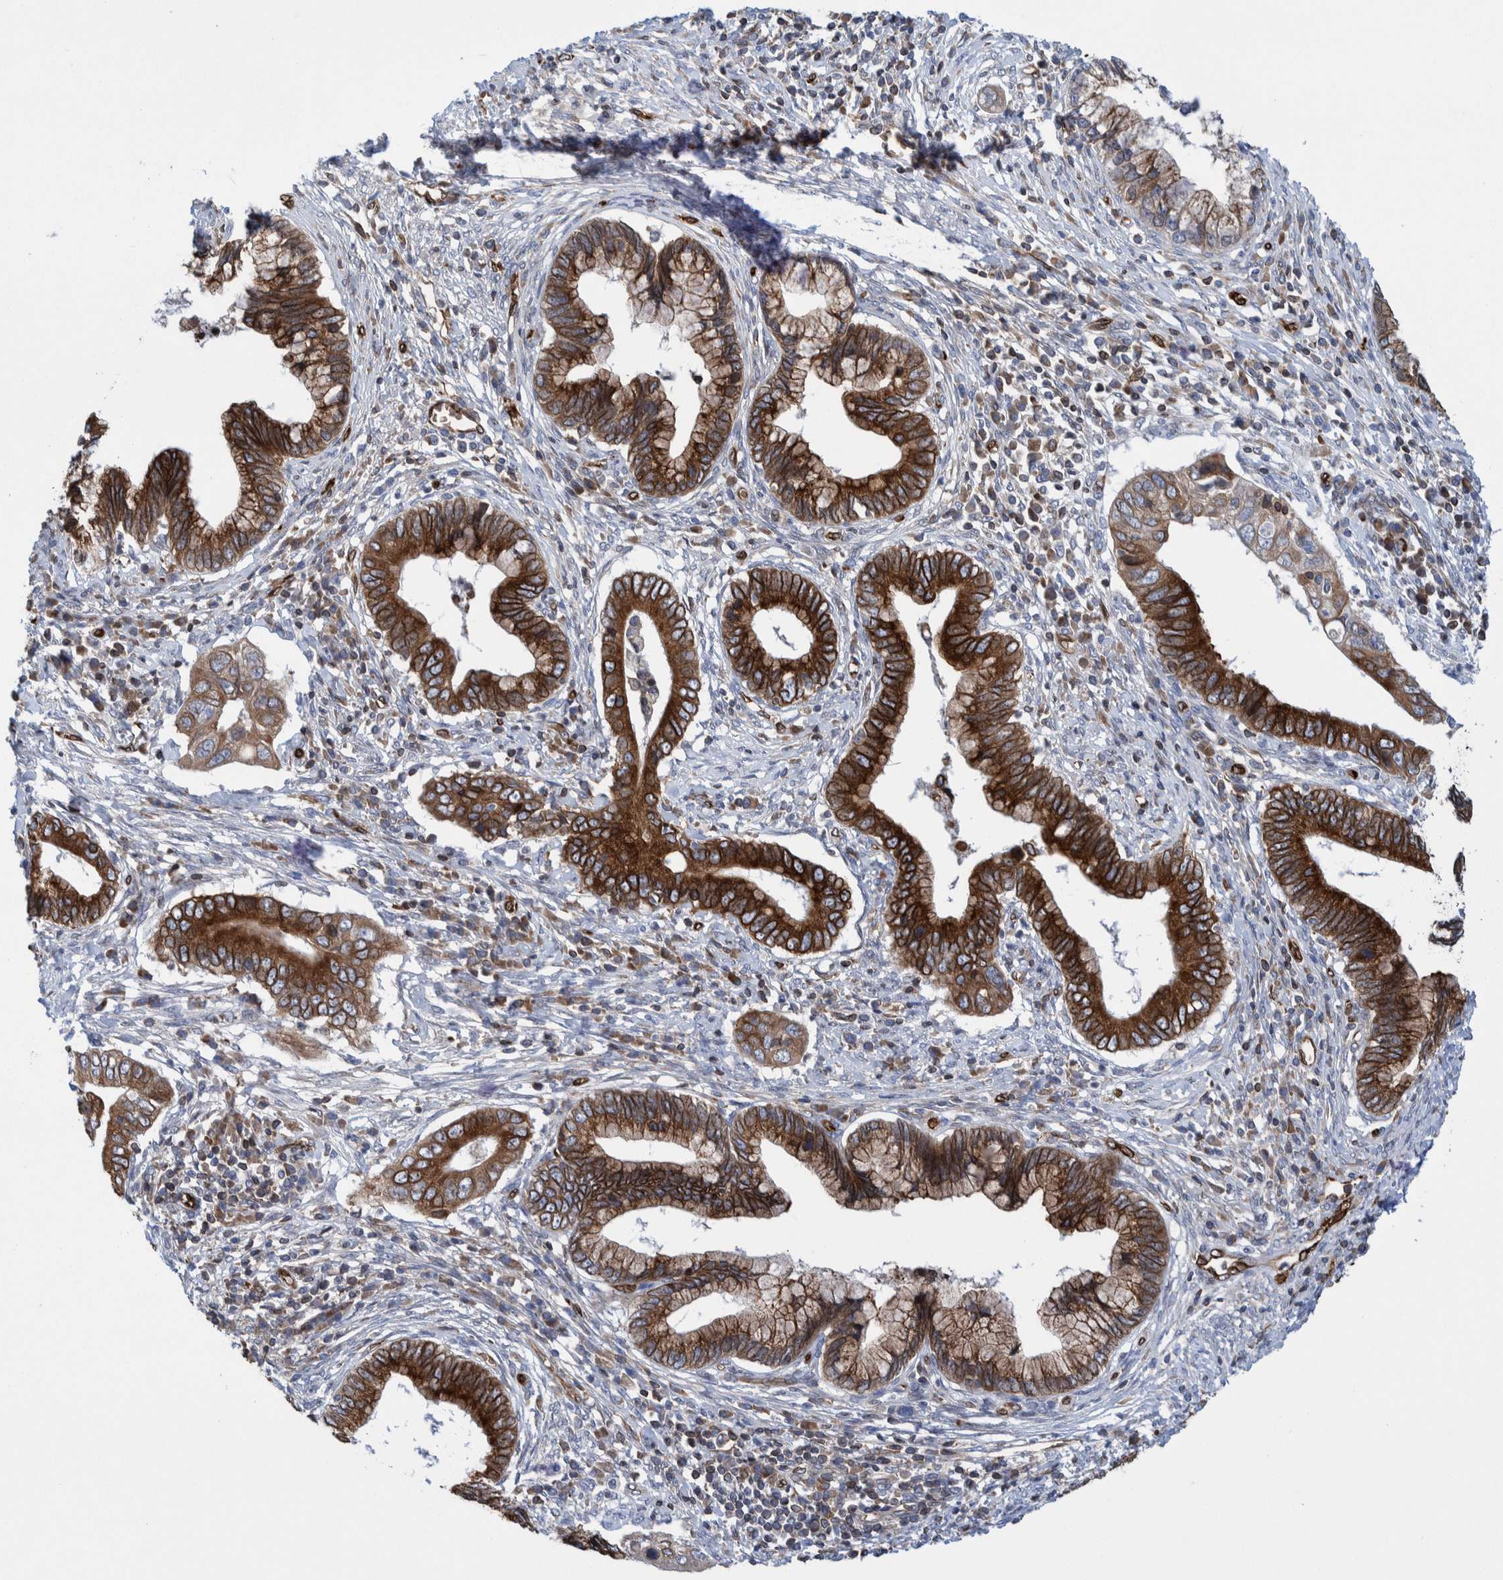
{"staining": {"intensity": "moderate", "quantity": ">75%", "location": "cytoplasmic/membranous"}, "tissue": "cervical cancer", "cell_type": "Tumor cells", "image_type": "cancer", "snomed": [{"axis": "morphology", "description": "Adenocarcinoma, NOS"}, {"axis": "topography", "description": "Cervix"}], "caption": "Moderate cytoplasmic/membranous staining is seen in about >75% of tumor cells in cervical cancer (adenocarcinoma). (Brightfield microscopy of DAB IHC at high magnification).", "gene": "THEM6", "patient": {"sex": "female", "age": 44}}